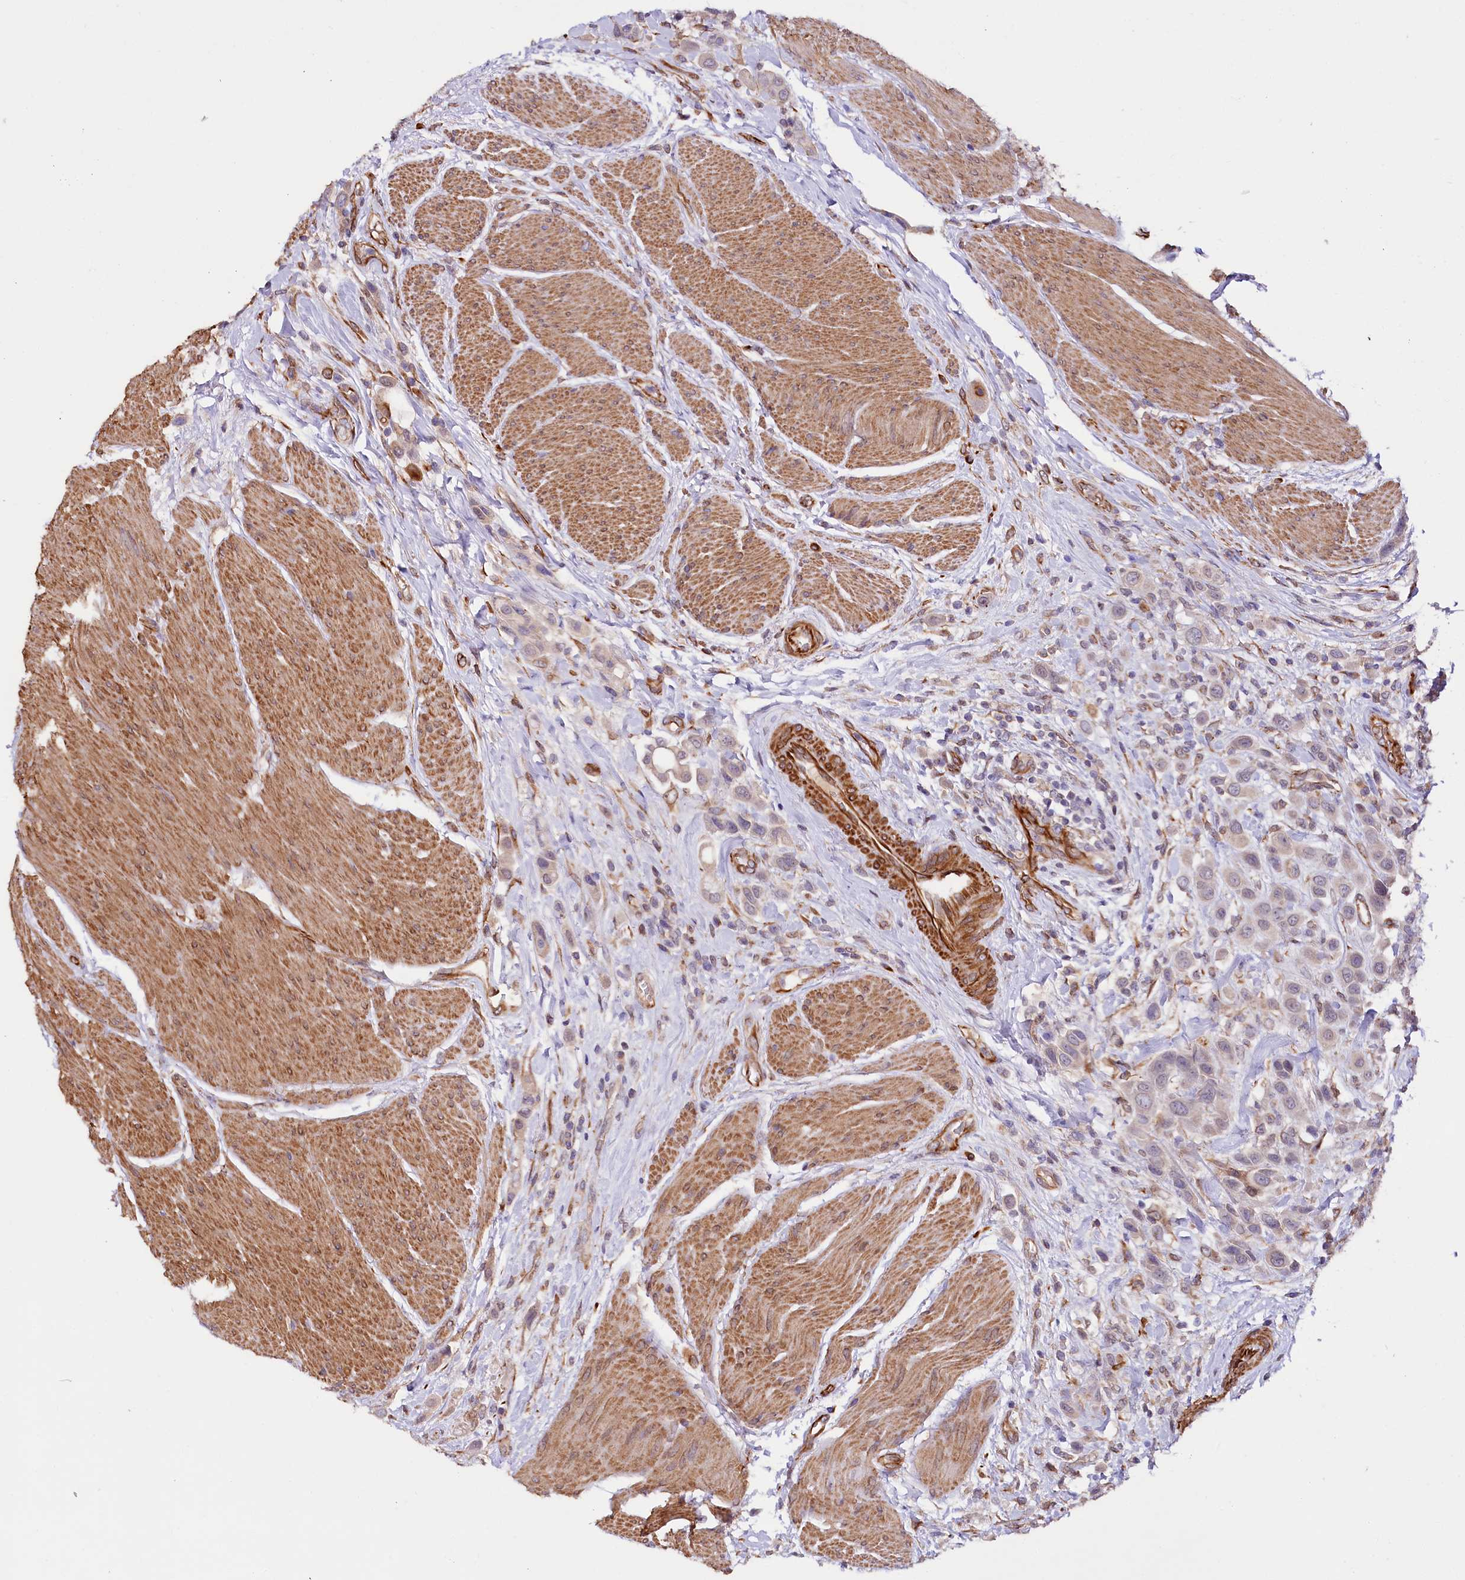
{"staining": {"intensity": "weak", "quantity": "25%-75%", "location": "cytoplasmic/membranous"}, "tissue": "urothelial cancer", "cell_type": "Tumor cells", "image_type": "cancer", "snomed": [{"axis": "morphology", "description": "Urothelial carcinoma, High grade"}, {"axis": "topography", "description": "Urinary bladder"}], "caption": "Tumor cells exhibit low levels of weak cytoplasmic/membranous staining in approximately 25%-75% of cells in human urothelial cancer.", "gene": "TTC12", "patient": {"sex": "male", "age": 50}}